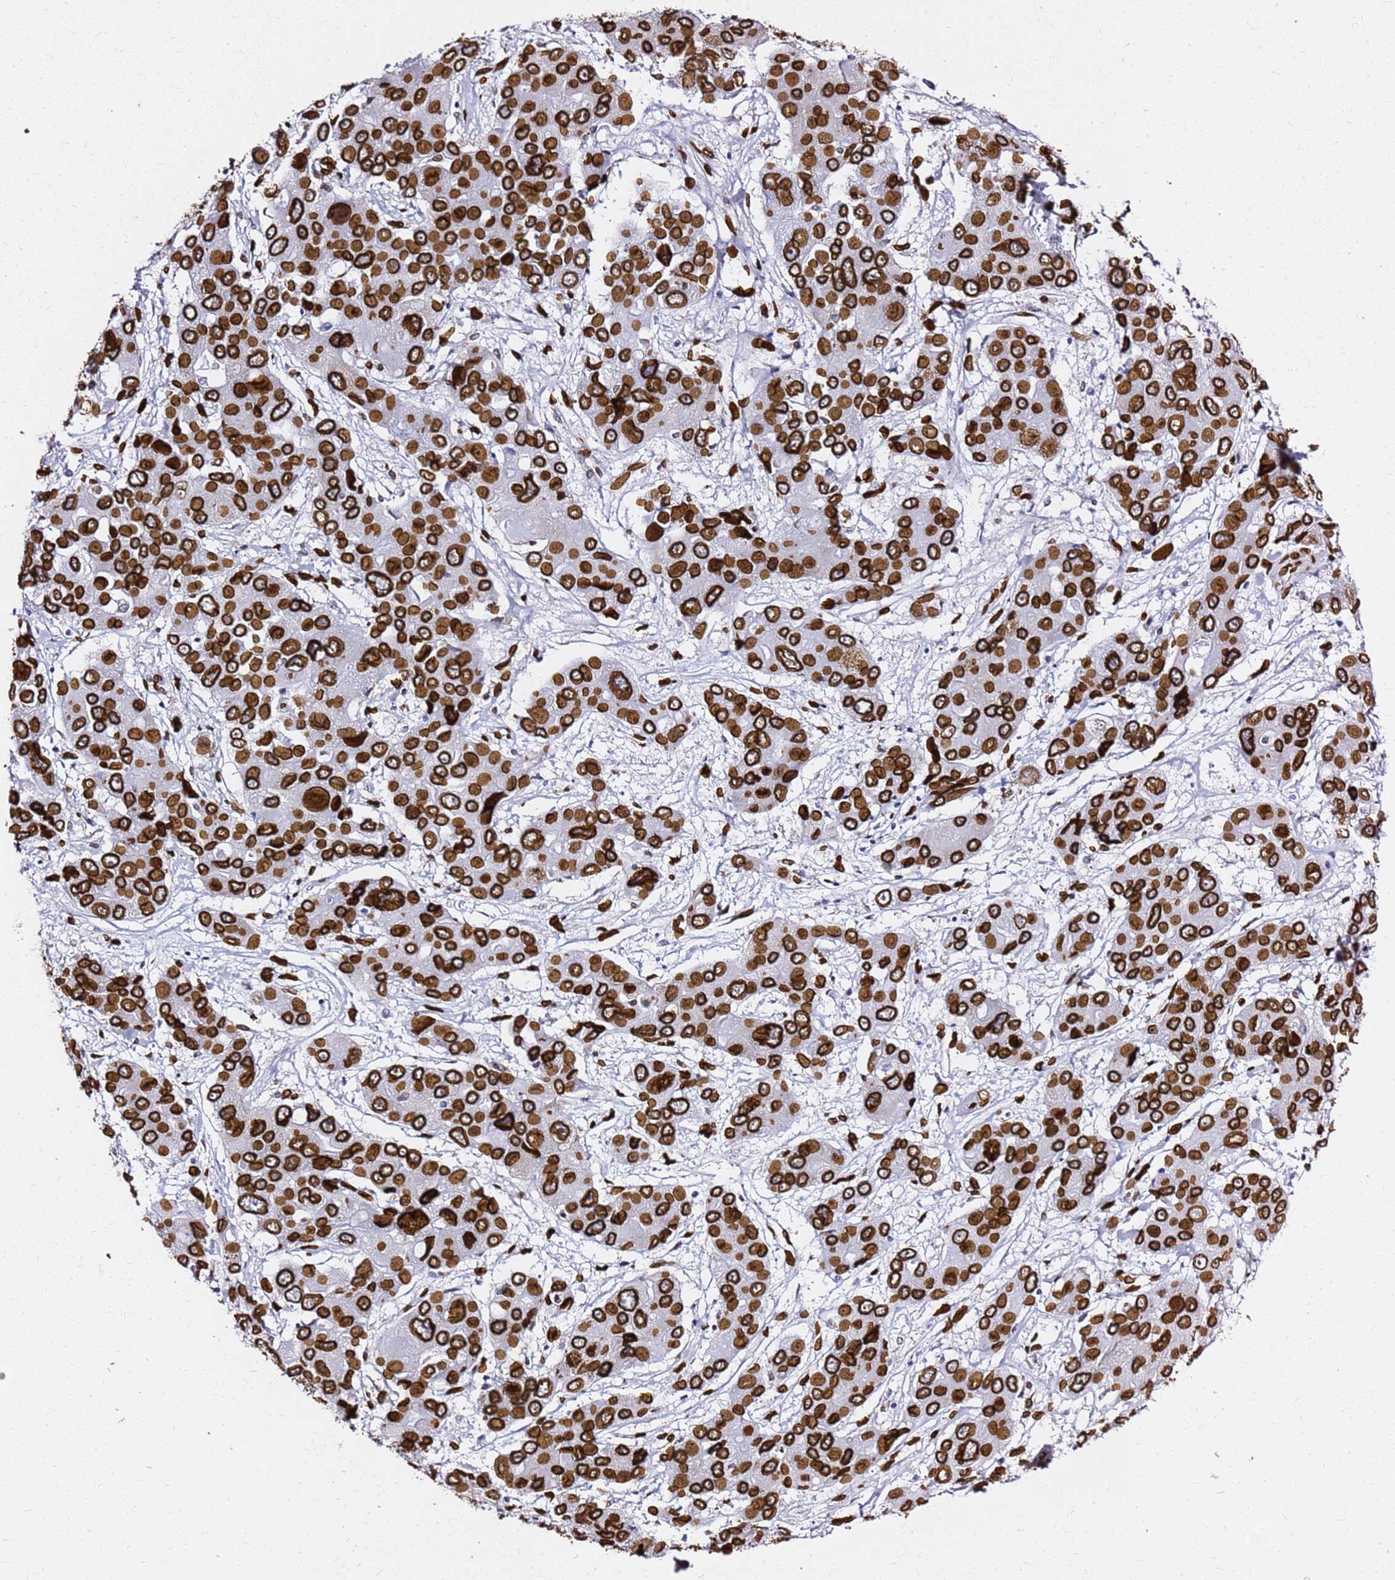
{"staining": {"intensity": "strong", "quantity": ">75%", "location": "cytoplasmic/membranous,nuclear"}, "tissue": "liver cancer", "cell_type": "Tumor cells", "image_type": "cancer", "snomed": [{"axis": "morphology", "description": "Cholangiocarcinoma"}, {"axis": "topography", "description": "Liver"}], "caption": "Liver cancer (cholangiocarcinoma) stained with a protein marker reveals strong staining in tumor cells.", "gene": "C6orf141", "patient": {"sex": "male", "age": 67}}